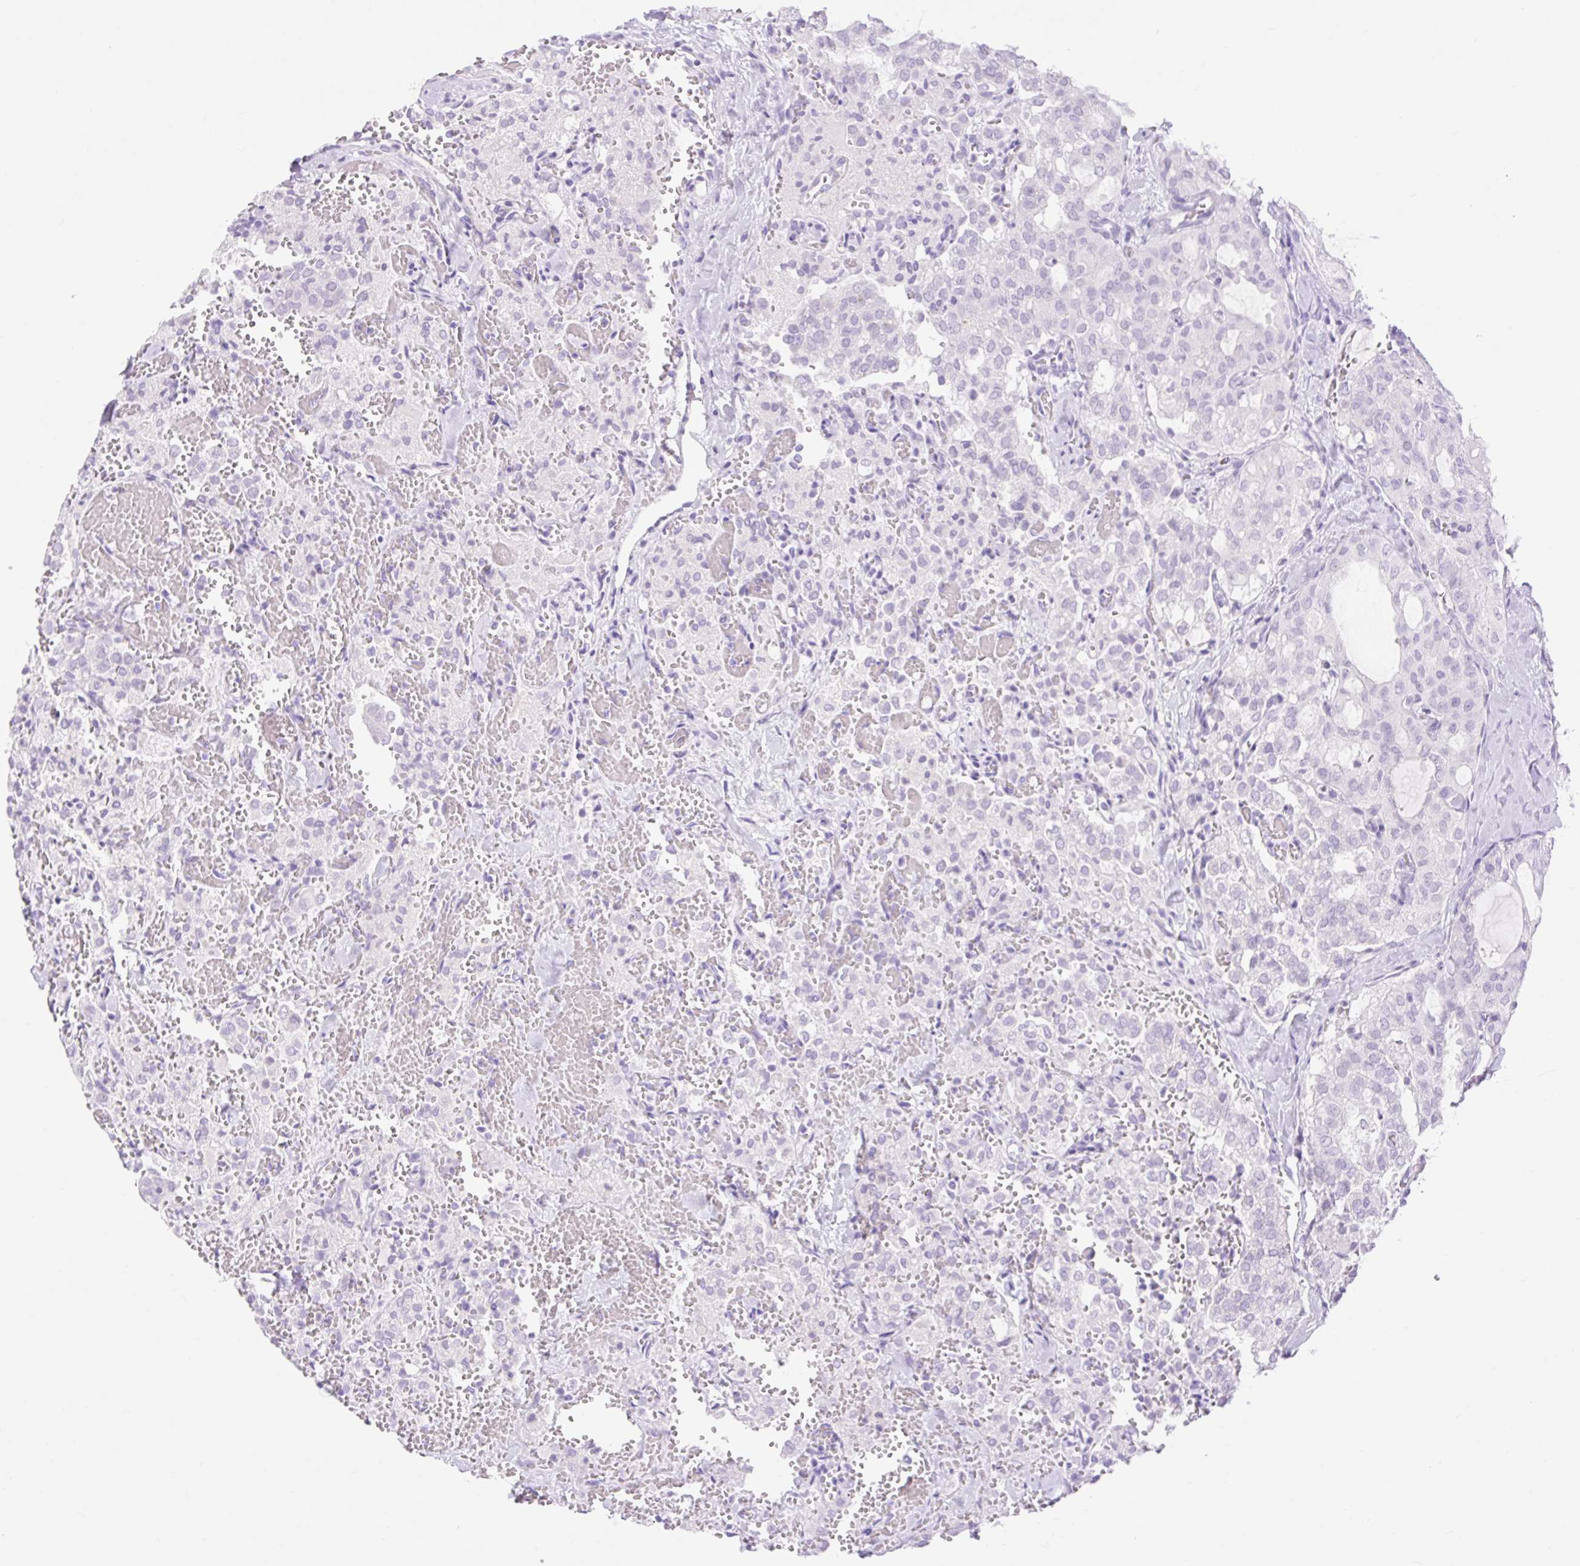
{"staining": {"intensity": "negative", "quantity": "none", "location": "none"}, "tissue": "thyroid cancer", "cell_type": "Tumor cells", "image_type": "cancer", "snomed": [{"axis": "morphology", "description": "Follicular adenoma carcinoma, NOS"}, {"axis": "topography", "description": "Thyroid gland"}], "caption": "Photomicrograph shows no protein staining in tumor cells of thyroid cancer (follicular adenoma carcinoma) tissue.", "gene": "SLC25A40", "patient": {"sex": "male", "age": 75}}